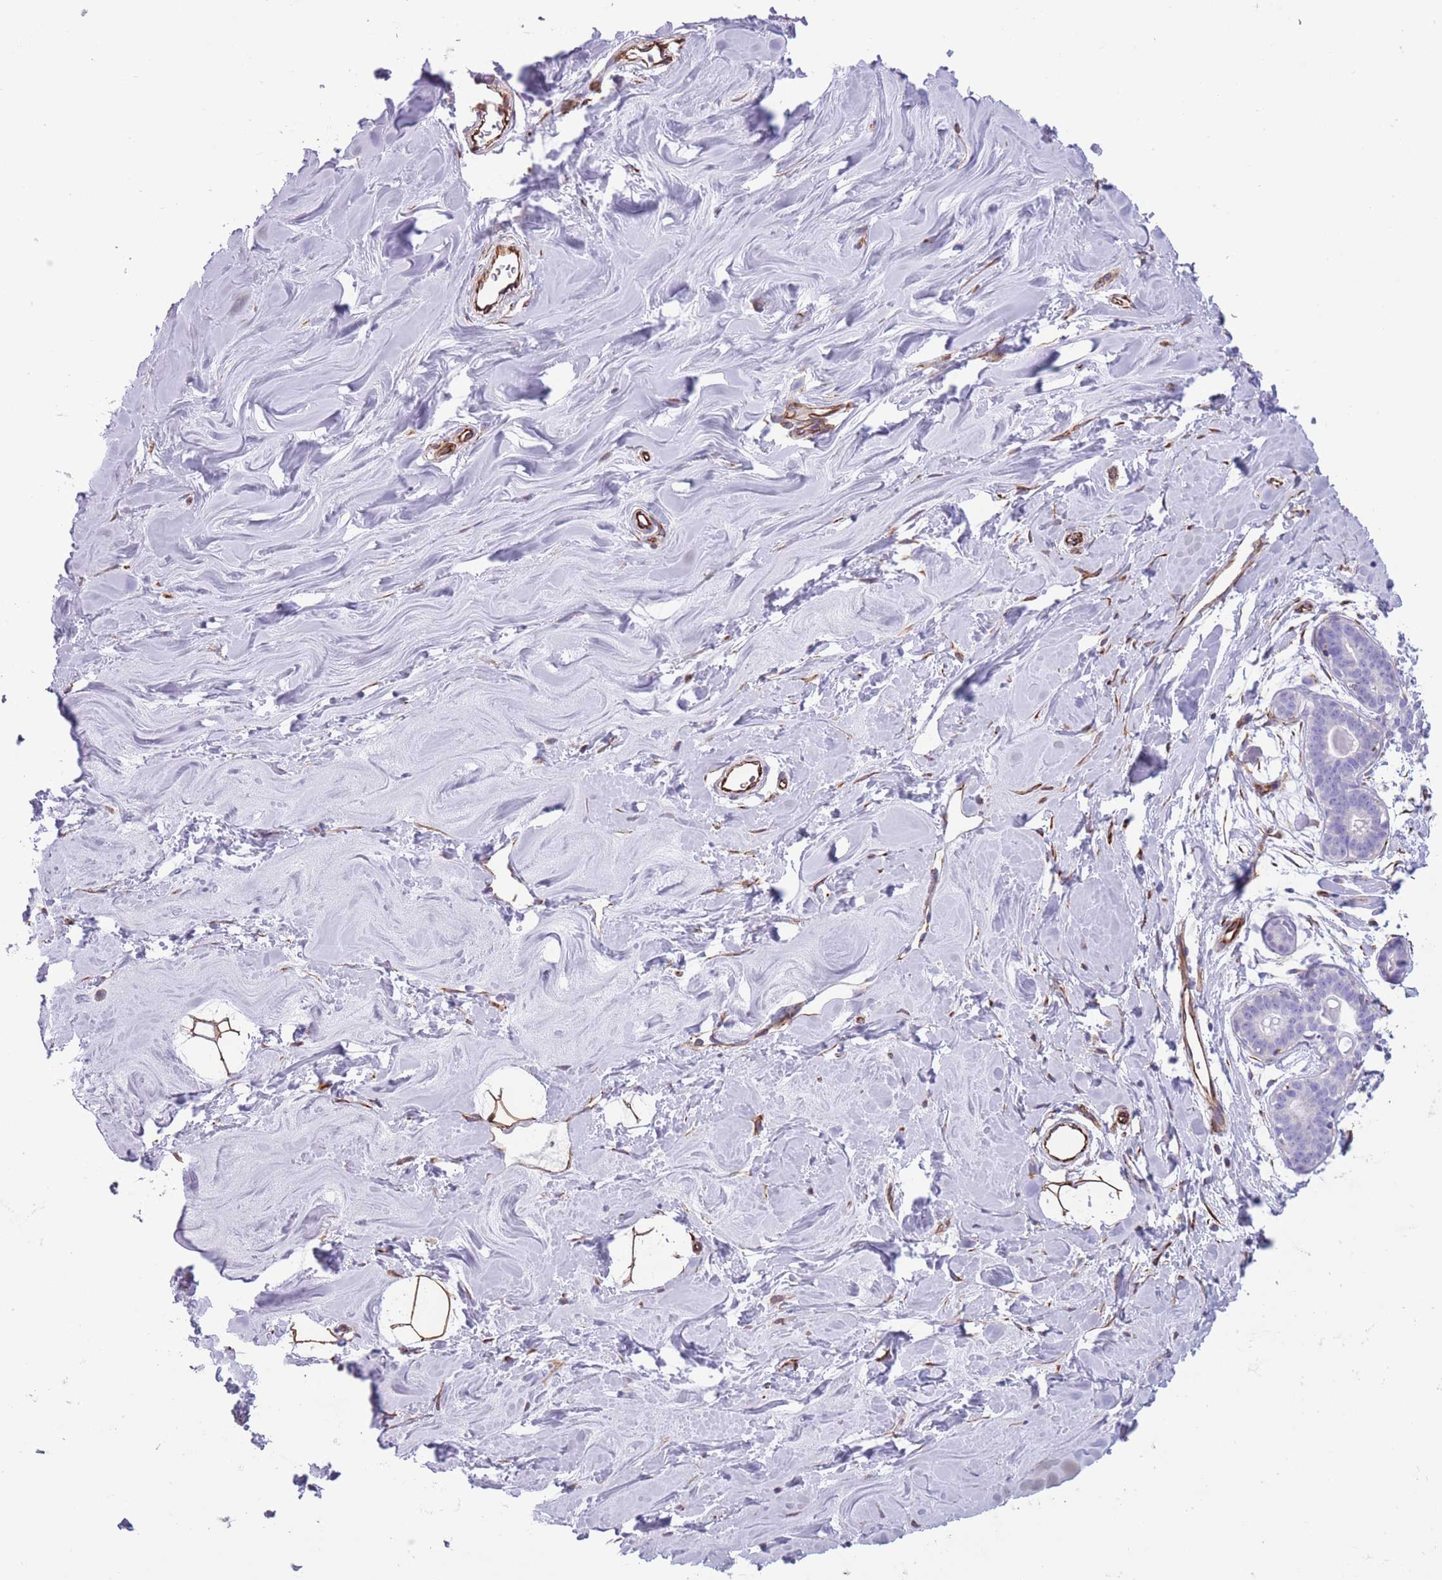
{"staining": {"intensity": "moderate", "quantity": "25%-75%", "location": "cytoplasmic/membranous"}, "tissue": "breast", "cell_type": "Adipocytes", "image_type": "normal", "snomed": [{"axis": "morphology", "description": "Normal tissue, NOS"}, {"axis": "topography", "description": "Breast"}], "caption": "There is medium levels of moderate cytoplasmic/membranous expression in adipocytes of normal breast, as demonstrated by immunohistochemical staining (brown color).", "gene": "ATP5MF", "patient": {"sex": "female", "age": 25}}